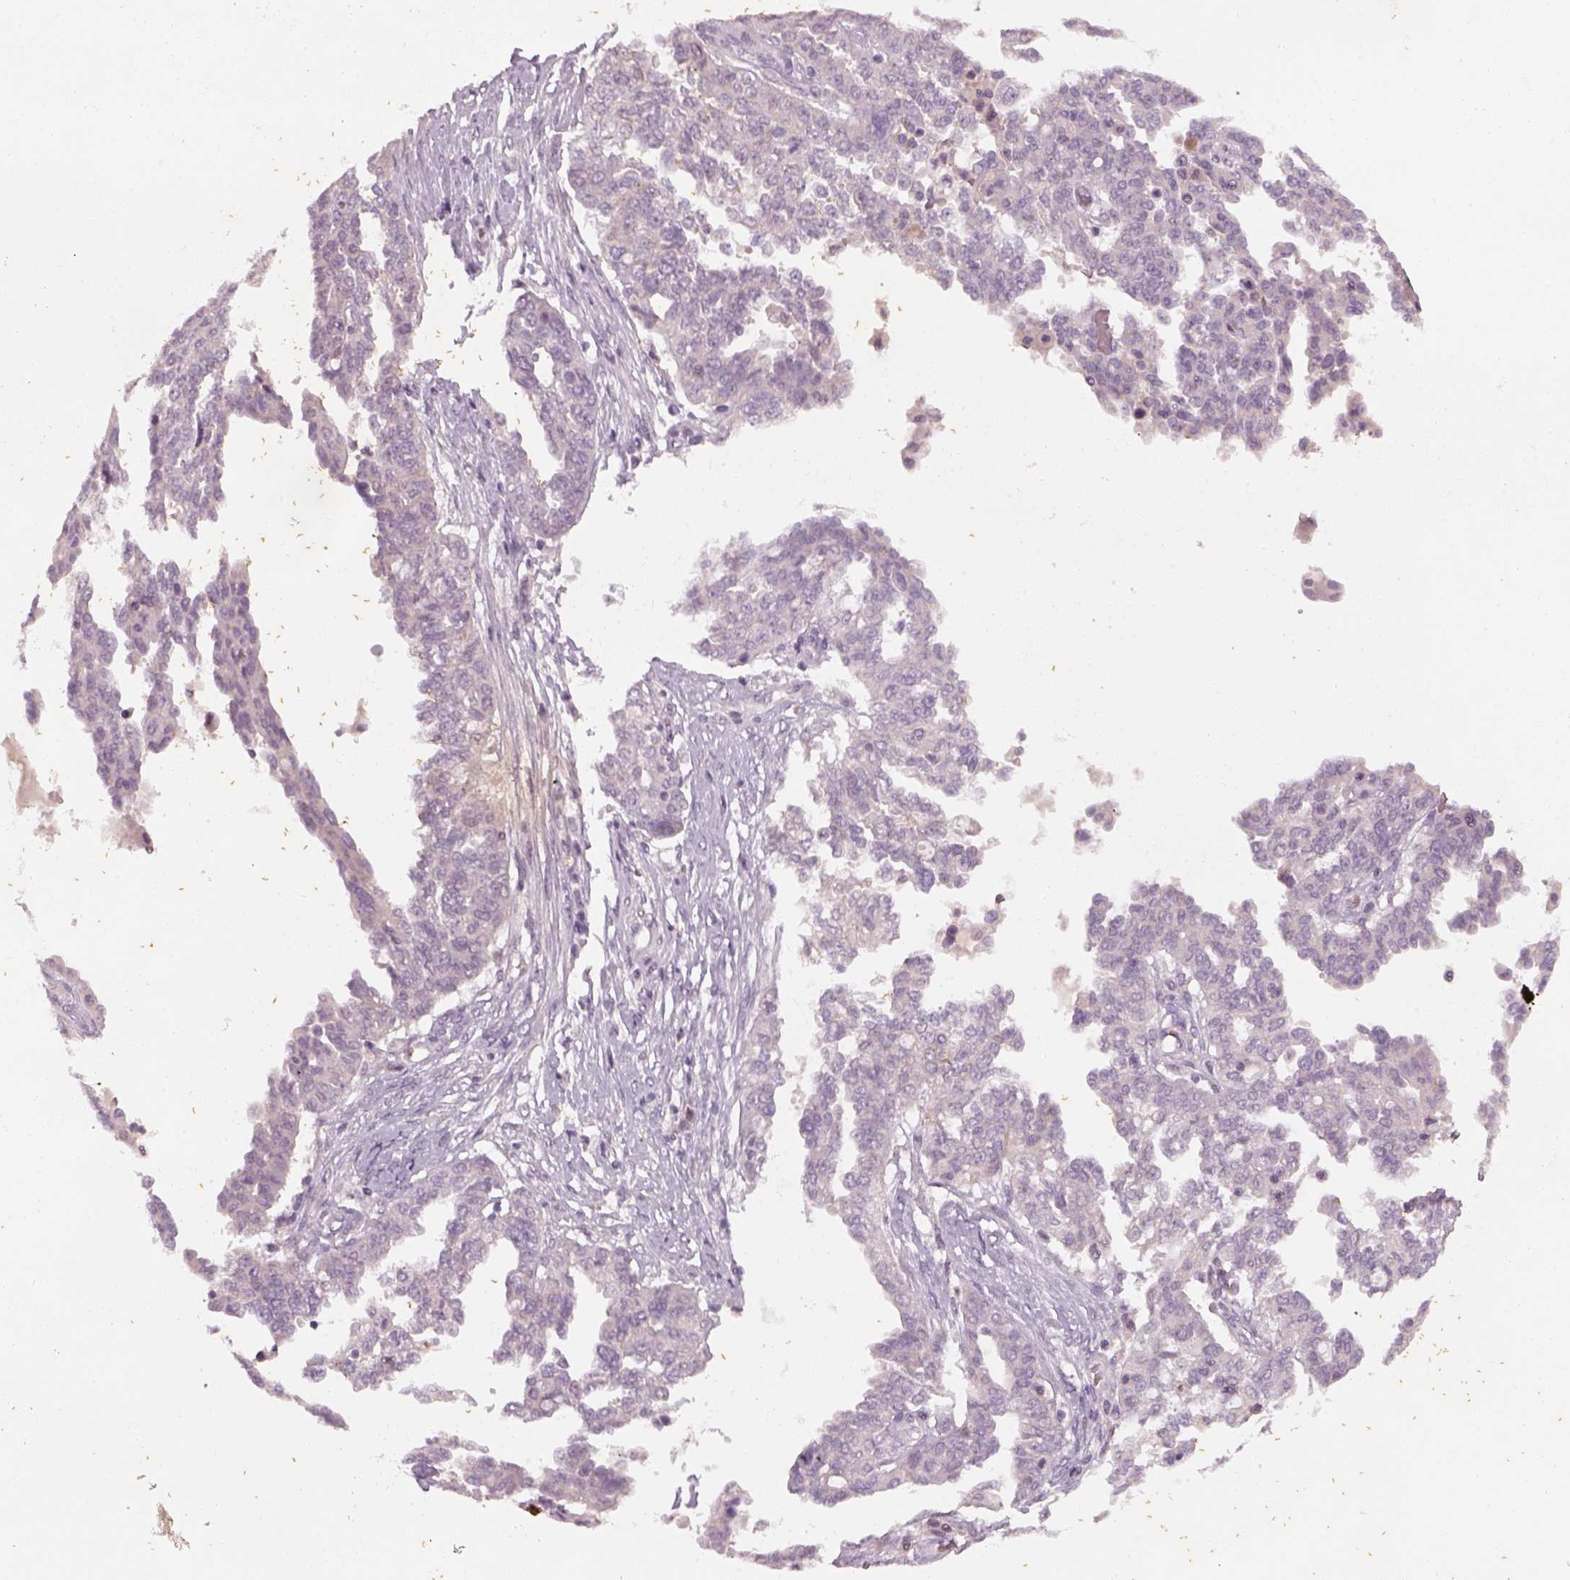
{"staining": {"intensity": "negative", "quantity": "none", "location": "none"}, "tissue": "ovarian cancer", "cell_type": "Tumor cells", "image_type": "cancer", "snomed": [{"axis": "morphology", "description": "Cystadenocarcinoma, serous, NOS"}, {"axis": "topography", "description": "Ovary"}], "caption": "DAB (3,3'-diaminobenzidine) immunohistochemical staining of ovarian cancer (serous cystadenocarcinoma) exhibits no significant staining in tumor cells.", "gene": "GDNF", "patient": {"sex": "female", "age": 67}}